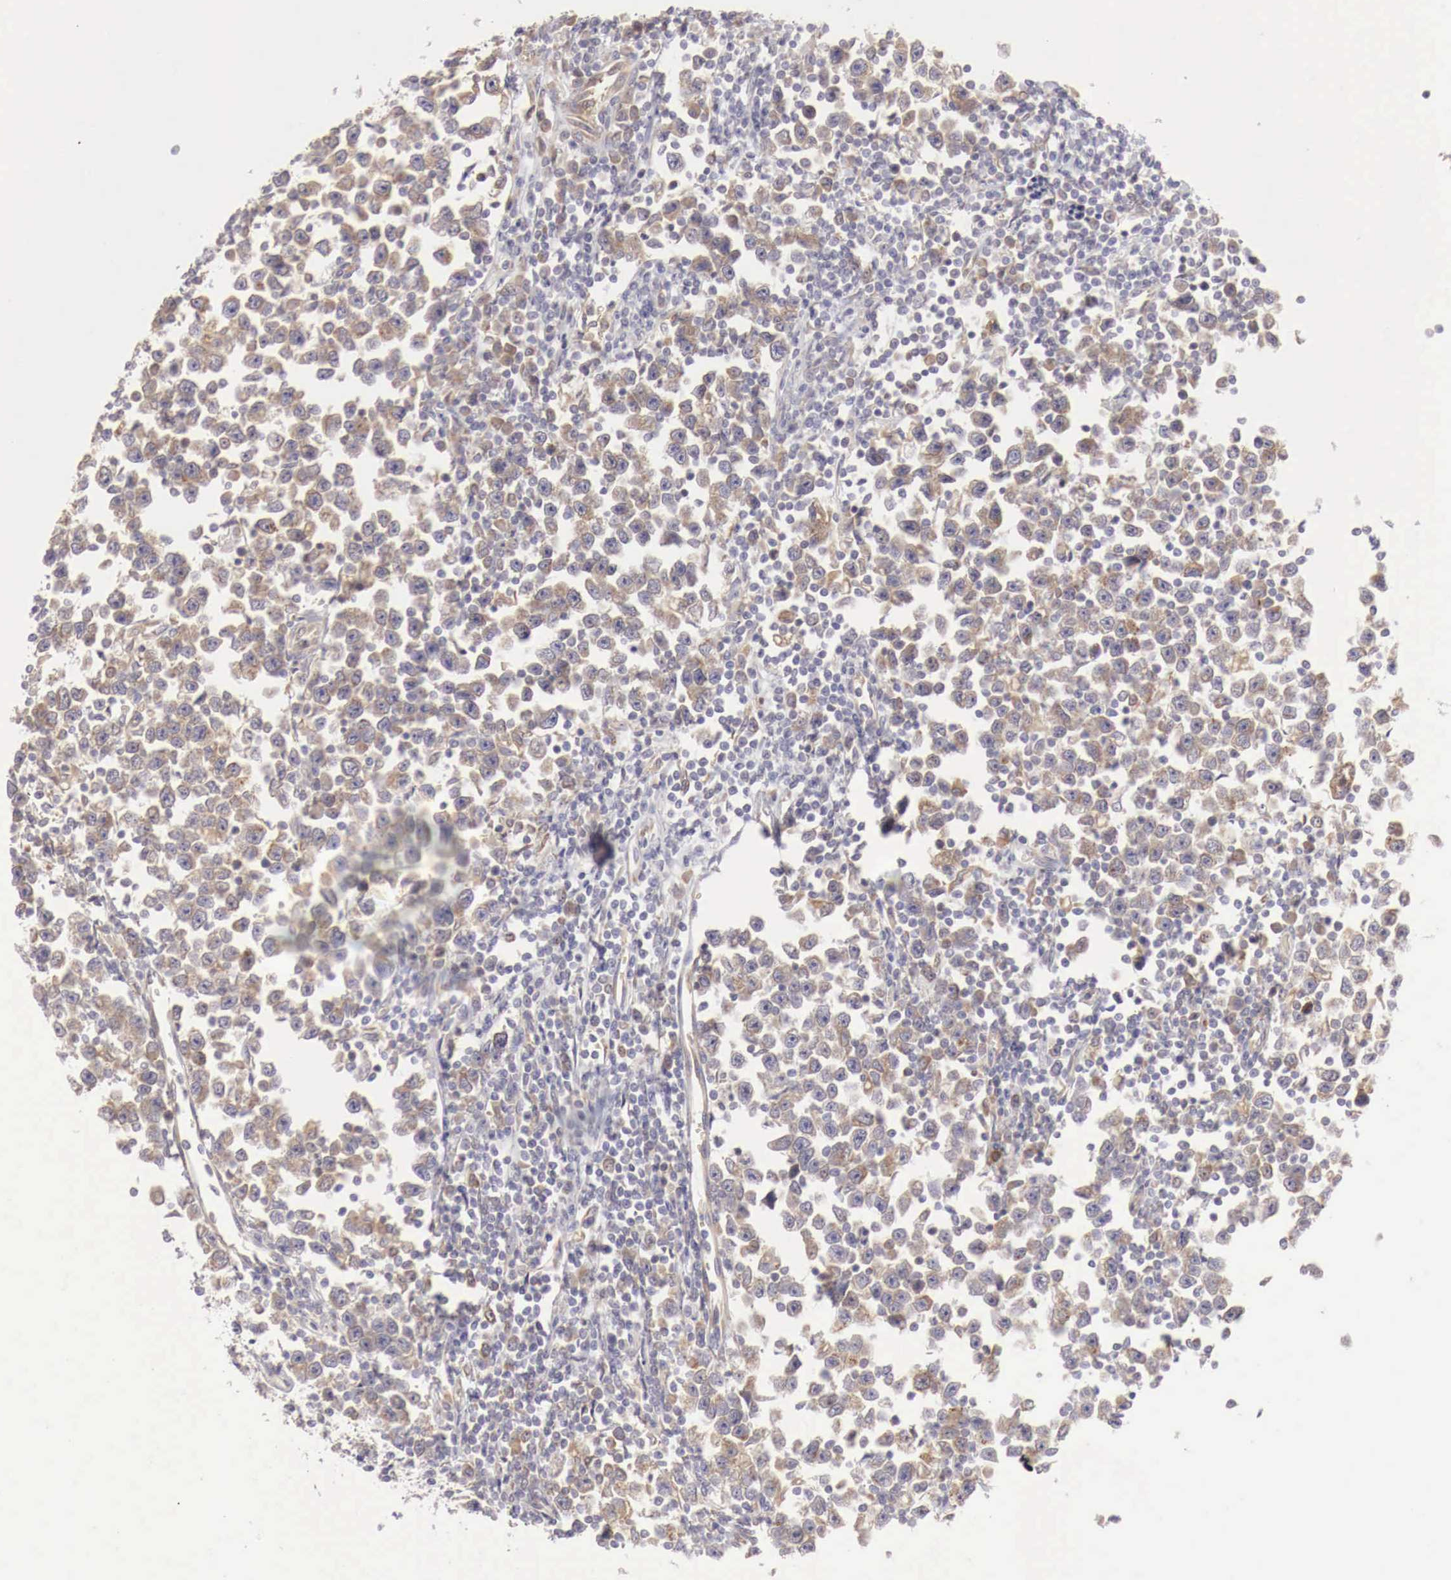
{"staining": {"intensity": "moderate", "quantity": ">75%", "location": "cytoplasmic/membranous"}, "tissue": "testis cancer", "cell_type": "Tumor cells", "image_type": "cancer", "snomed": [{"axis": "morphology", "description": "Seminoma, NOS"}, {"axis": "topography", "description": "Testis"}], "caption": "The image displays staining of testis cancer, revealing moderate cytoplasmic/membranous protein expression (brown color) within tumor cells.", "gene": "NSDHL", "patient": {"sex": "male", "age": 43}}